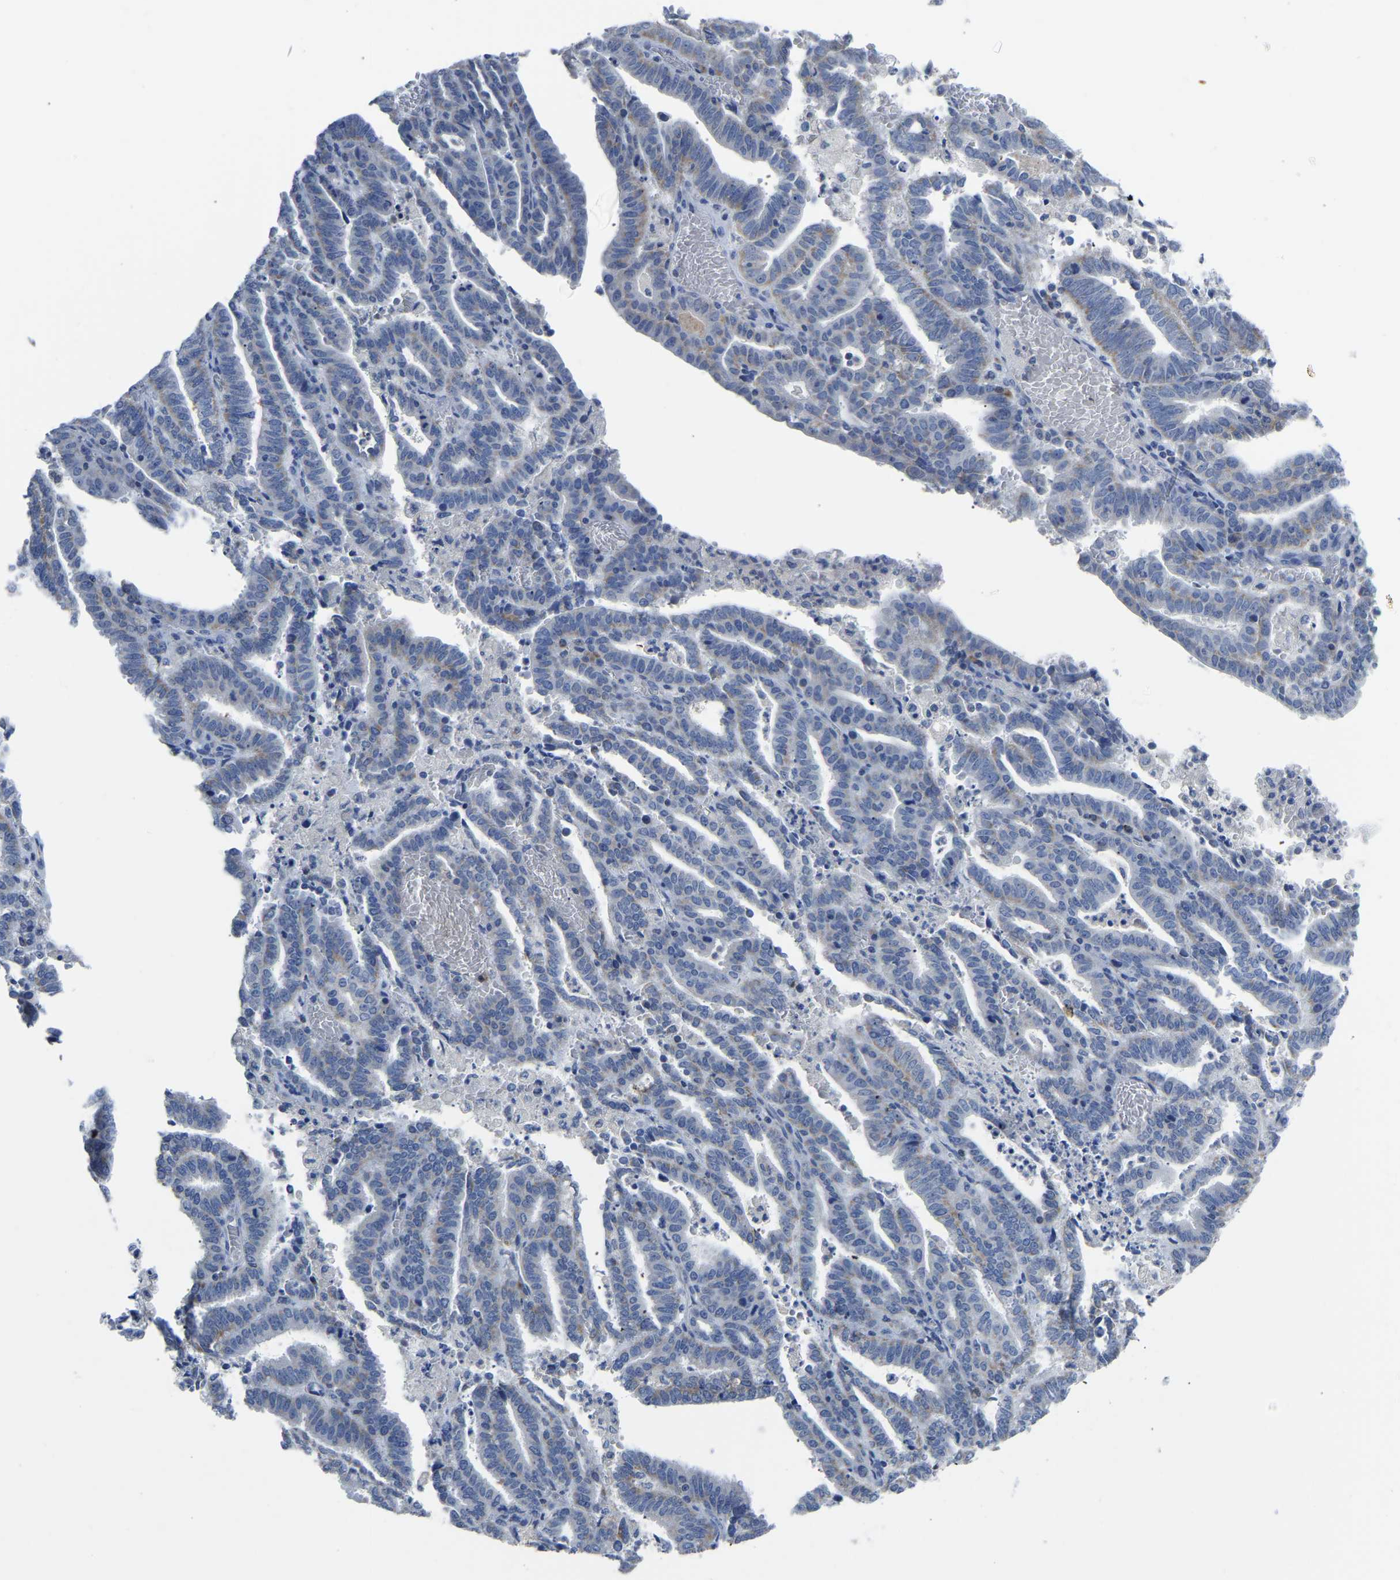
{"staining": {"intensity": "negative", "quantity": "none", "location": "none"}, "tissue": "endometrial cancer", "cell_type": "Tumor cells", "image_type": "cancer", "snomed": [{"axis": "morphology", "description": "Adenocarcinoma, NOS"}, {"axis": "topography", "description": "Uterus"}], "caption": "High power microscopy histopathology image of an immunohistochemistry image of endometrial cancer (adenocarcinoma), revealing no significant positivity in tumor cells. The staining is performed using DAB (3,3'-diaminobenzidine) brown chromogen with nuclei counter-stained in using hematoxylin.", "gene": "ETFA", "patient": {"sex": "female", "age": 83}}